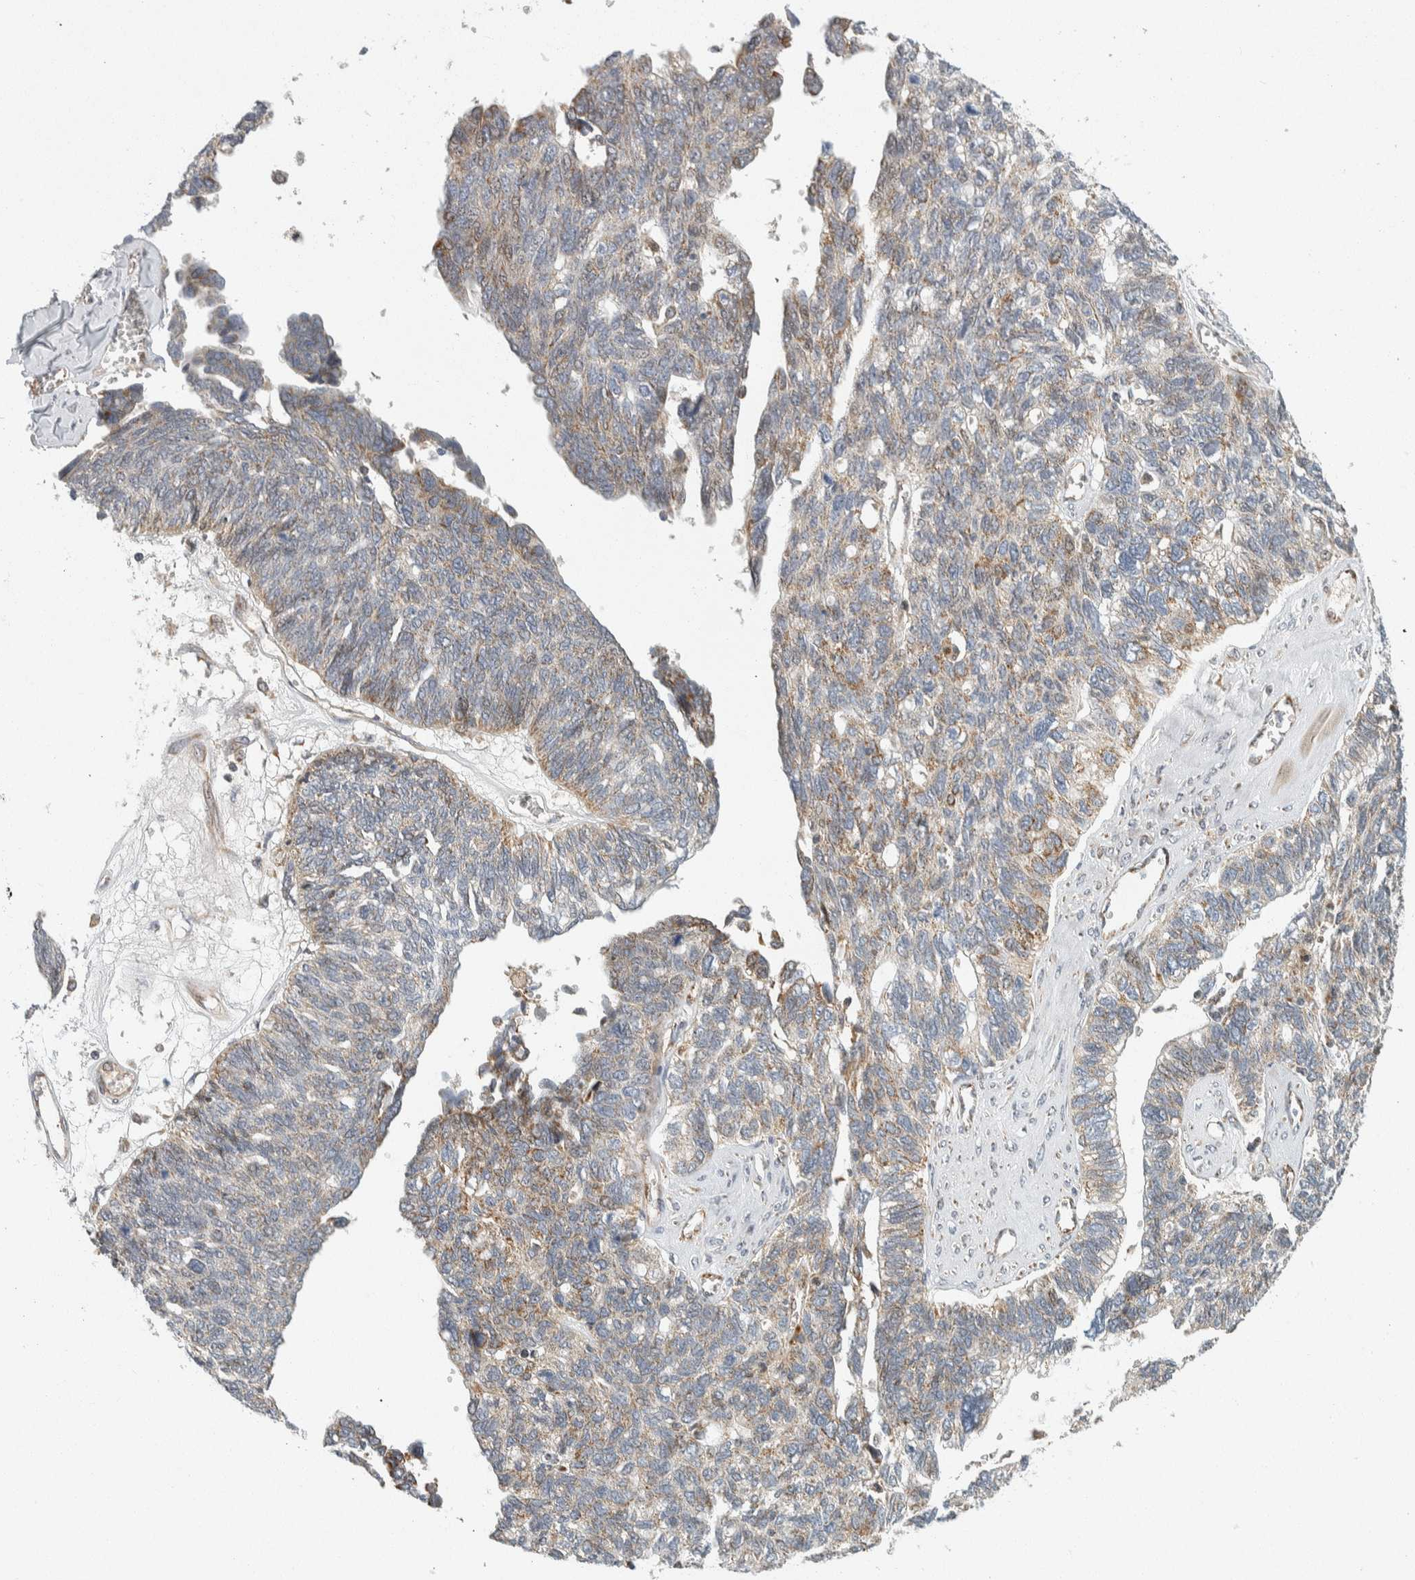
{"staining": {"intensity": "weak", "quantity": ">75%", "location": "cytoplasmic/membranous"}, "tissue": "ovarian cancer", "cell_type": "Tumor cells", "image_type": "cancer", "snomed": [{"axis": "morphology", "description": "Cystadenocarcinoma, serous, NOS"}, {"axis": "topography", "description": "Ovary"}], "caption": "Human ovarian cancer stained with a brown dye demonstrates weak cytoplasmic/membranous positive staining in about >75% of tumor cells.", "gene": "AFP", "patient": {"sex": "female", "age": 79}}